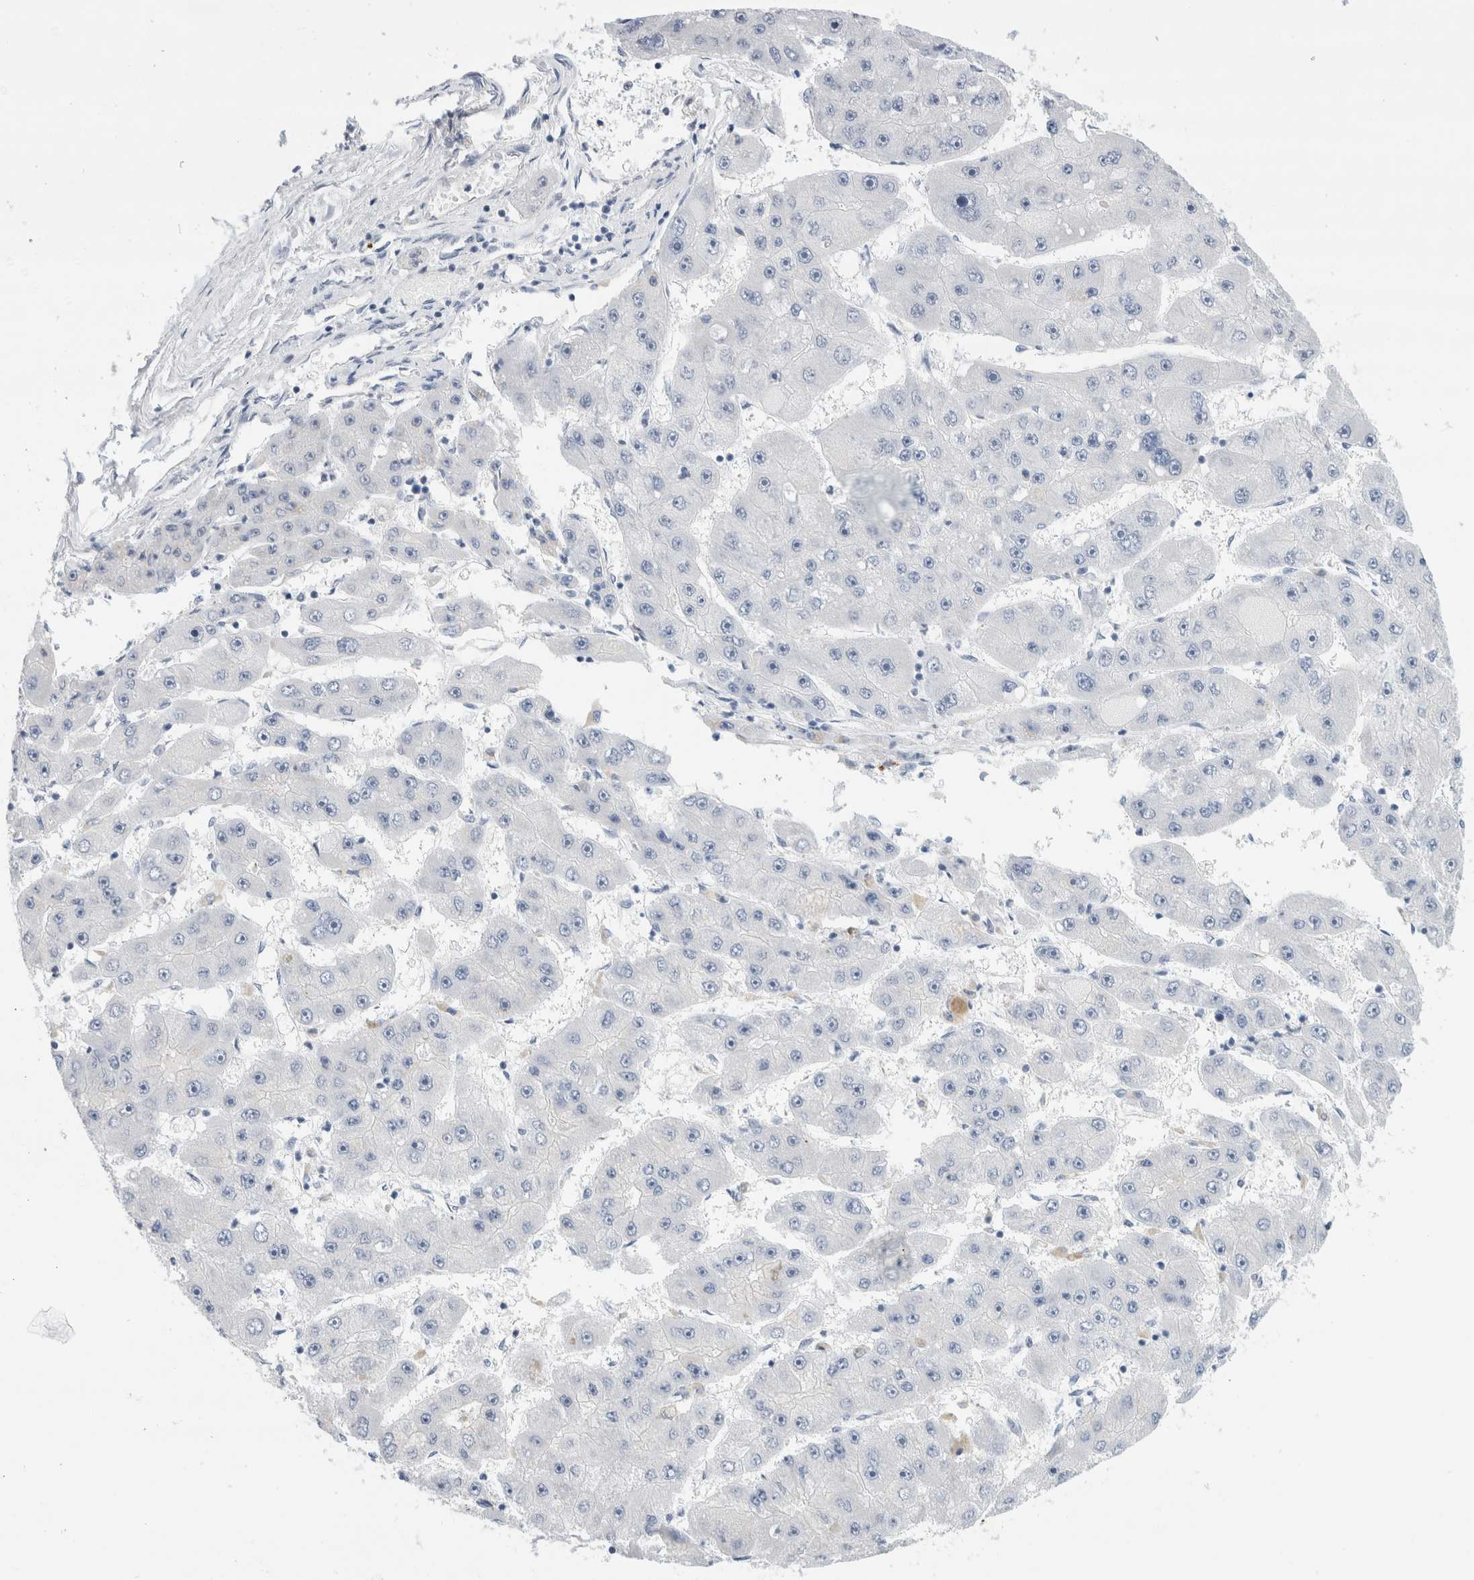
{"staining": {"intensity": "negative", "quantity": "none", "location": "none"}, "tissue": "liver cancer", "cell_type": "Tumor cells", "image_type": "cancer", "snomed": [{"axis": "morphology", "description": "Carcinoma, Hepatocellular, NOS"}, {"axis": "topography", "description": "Liver"}], "caption": "Immunohistochemical staining of liver cancer (hepatocellular carcinoma) reveals no significant staining in tumor cells.", "gene": "SLC22A12", "patient": {"sex": "female", "age": 61}}